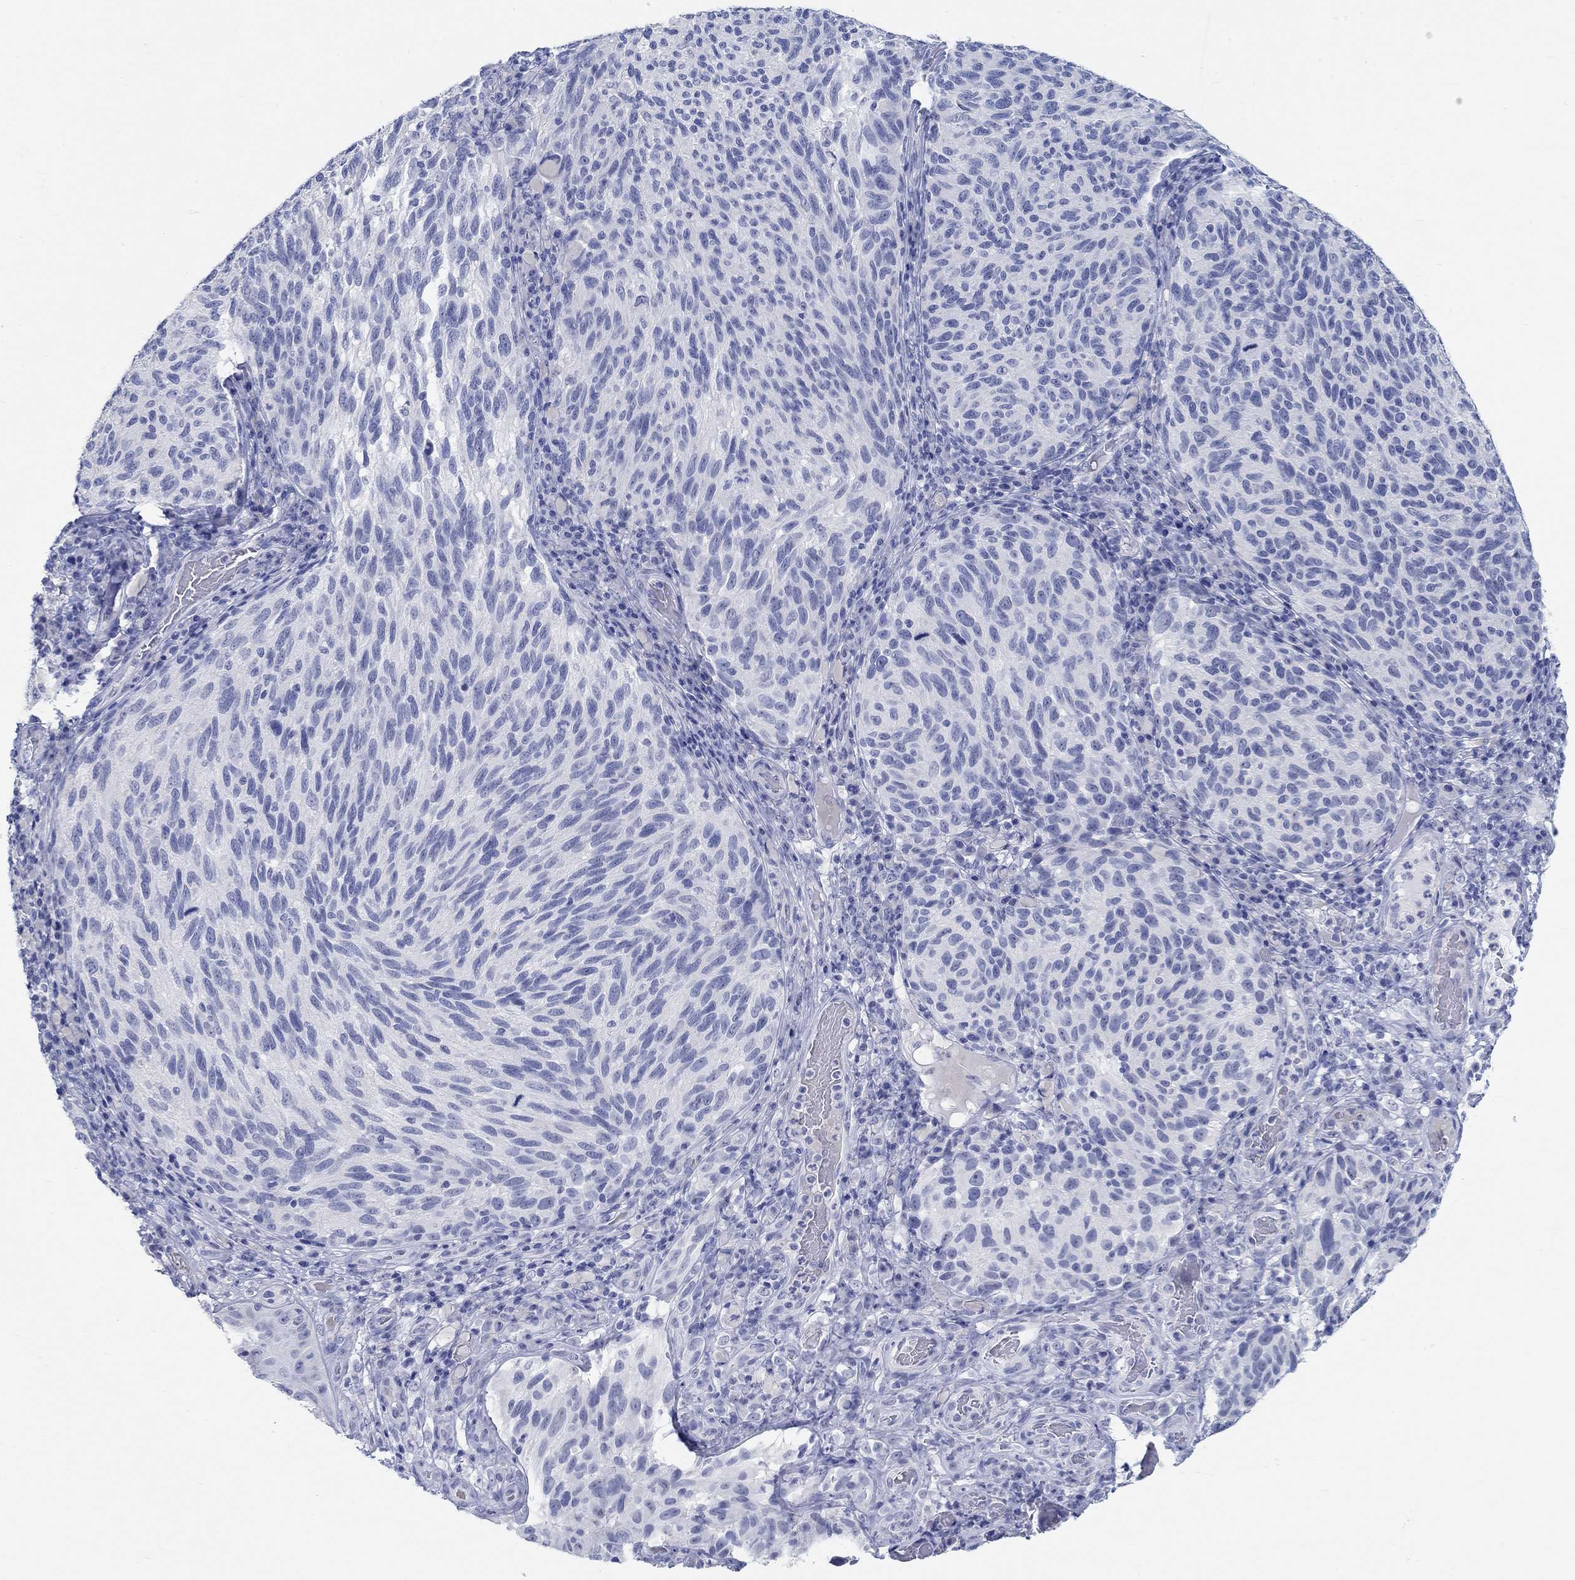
{"staining": {"intensity": "negative", "quantity": "none", "location": "none"}, "tissue": "melanoma", "cell_type": "Tumor cells", "image_type": "cancer", "snomed": [{"axis": "morphology", "description": "Malignant melanoma, NOS"}, {"axis": "topography", "description": "Skin"}], "caption": "The immunohistochemistry (IHC) image has no significant staining in tumor cells of melanoma tissue.", "gene": "GRIA3", "patient": {"sex": "female", "age": 73}}